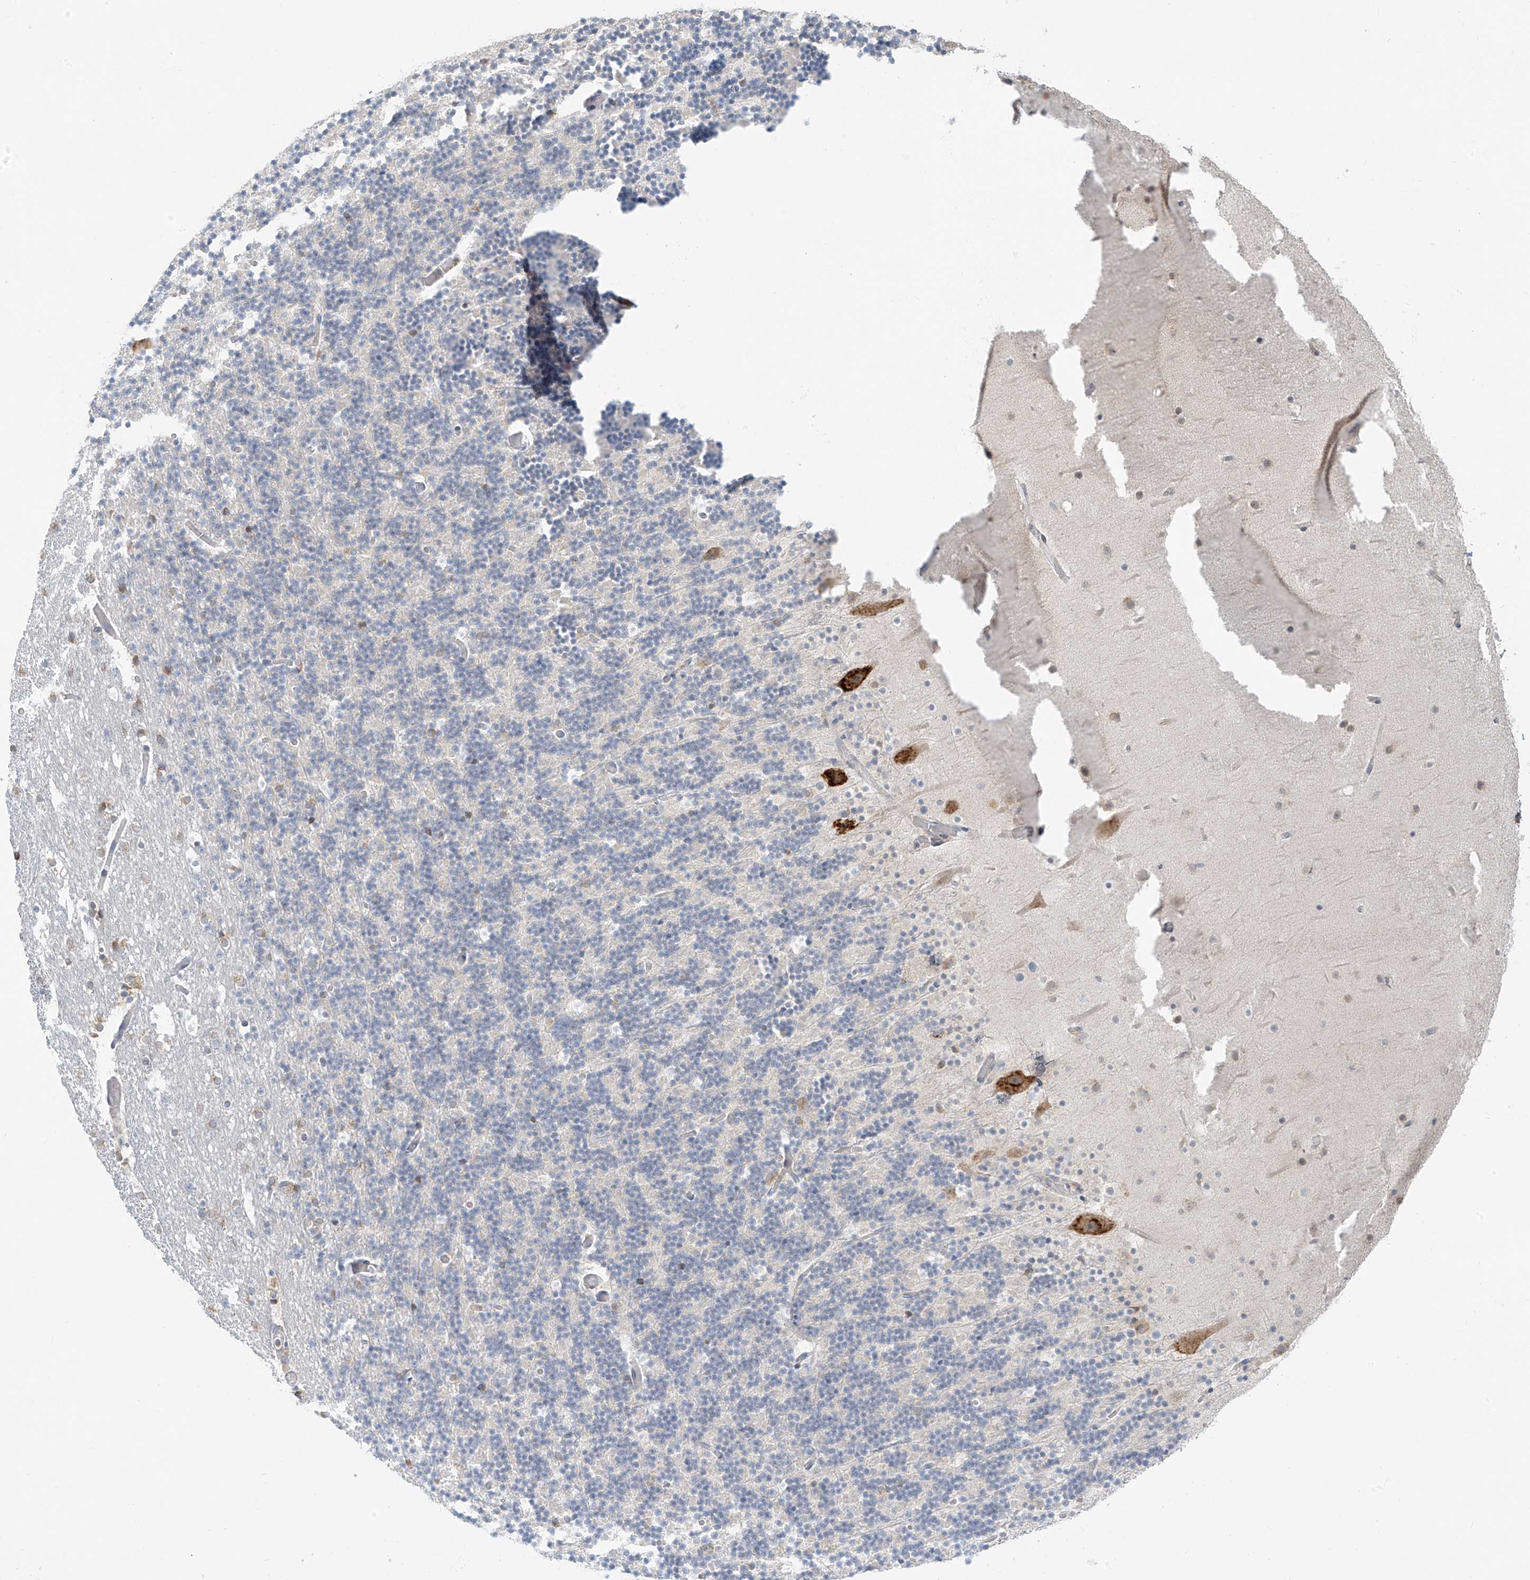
{"staining": {"intensity": "negative", "quantity": "none", "location": "none"}, "tissue": "cerebellum", "cell_type": "Cells in granular layer", "image_type": "normal", "snomed": [{"axis": "morphology", "description": "Normal tissue, NOS"}, {"axis": "topography", "description": "Cerebellum"}], "caption": "Cells in granular layer are negative for protein expression in benign human cerebellum. Brightfield microscopy of immunohistochemistry (IHC) stained with DAB (brown) and hematoxylin (blue), captured at high magnification.", "gene": "C2orf42", "patient": {"sex": "male", "age": 57}}